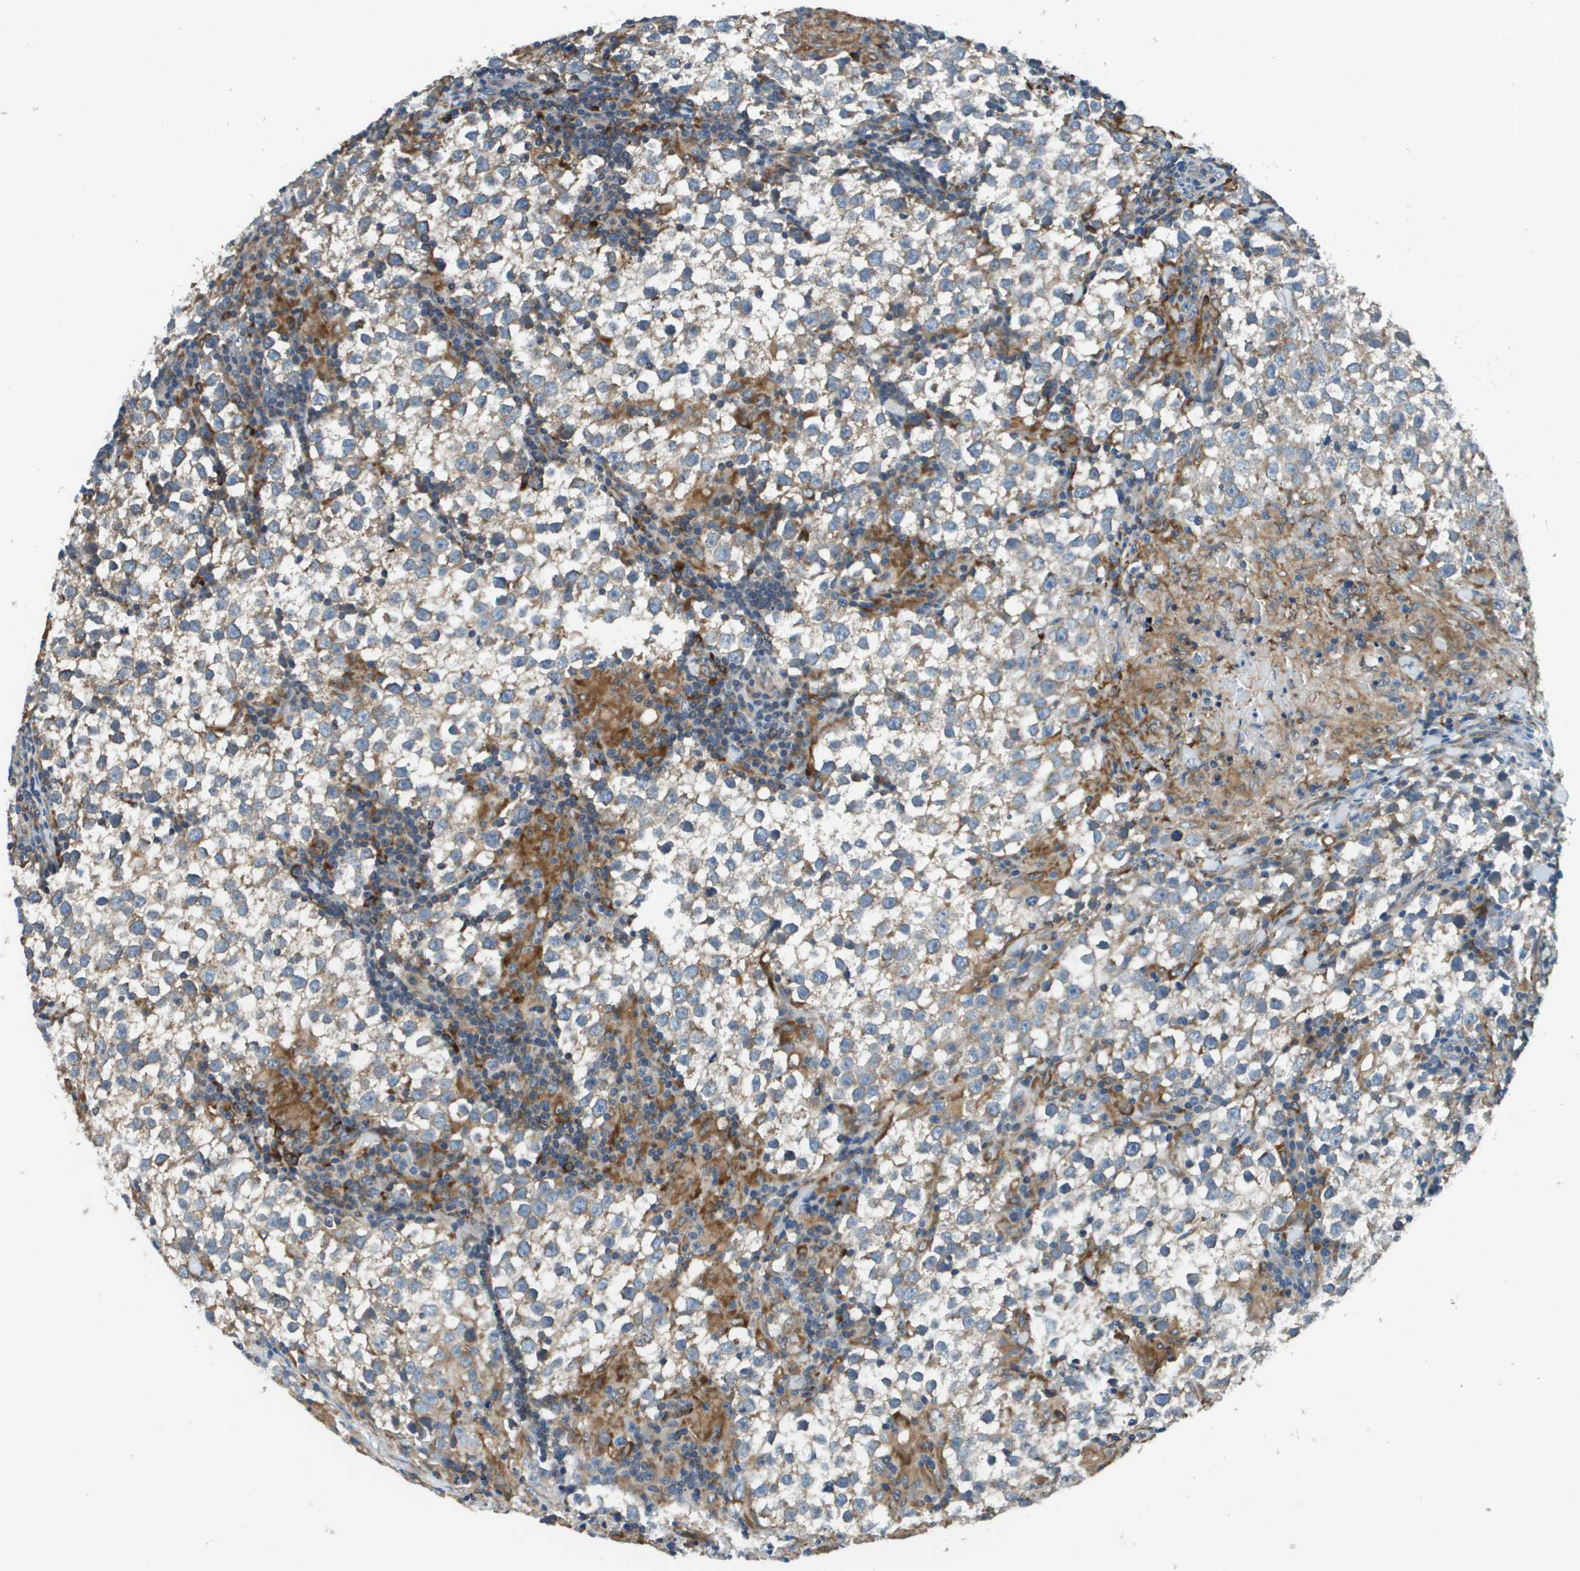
{"staining": {"intensity": "moderate", "quantity": "<25%", "location": "cytoplasmic/membranous"}, "tissue": "testis cancer", "cell_type": "Tumor cells", "image_type": "cancer", "snomed": [{"axis": "morphology", "description": "Seminoma, NOS"}, {"axis": "morphology", "description": "Carcinoma, Embryonal, NOS"}, {"axis": "topography", "description": "Testis"}], "caption": "Human testis cancer stained with a protein marker exhibits moderate staining in tumor cells.", "gene": "CNPY3", "patient": {"sex": "male", "age": 36}}